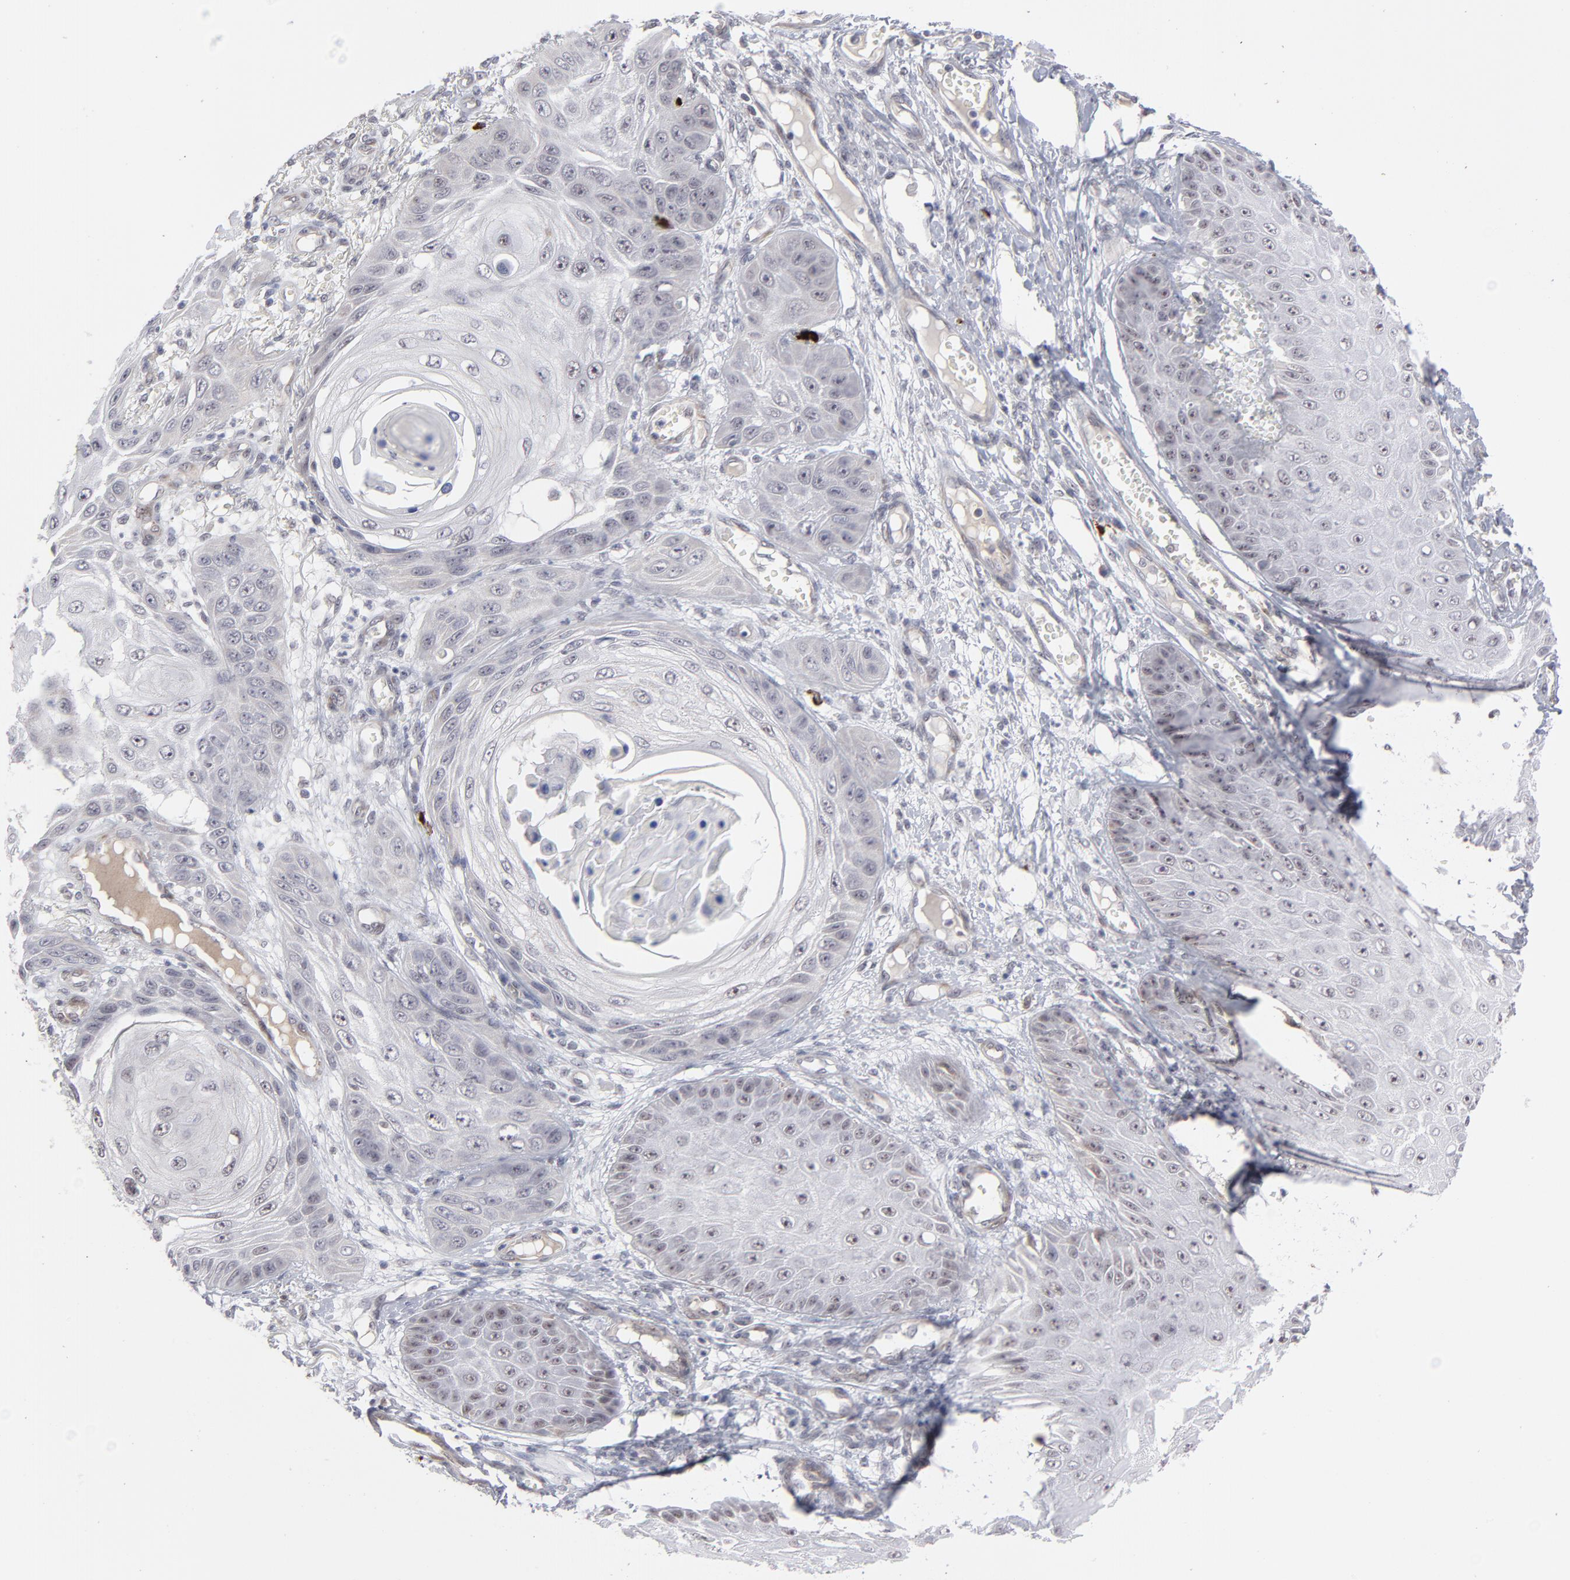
{"staining": {"intensity": "moderate", "quantity": "25%-75%", "location": "nuclear"}, "tissue": "skin cancer", "cell_type": "Tumor cells", "image_type": "cancer", "snomed": [{"axis": "morphology", "description": "Squamous cell carcinoma, NOS"}, {"axis": "topography", "description": "Skin"}], "caption": "Moderate nuclear staining is appreciated in approximately 25%-75% of tumor cells in skin squamous cell carcinoma. (IHC, brightfield microscopy, high magnification).", "gene": "NBN", "patient": {"sex": "female", "age": 40}}